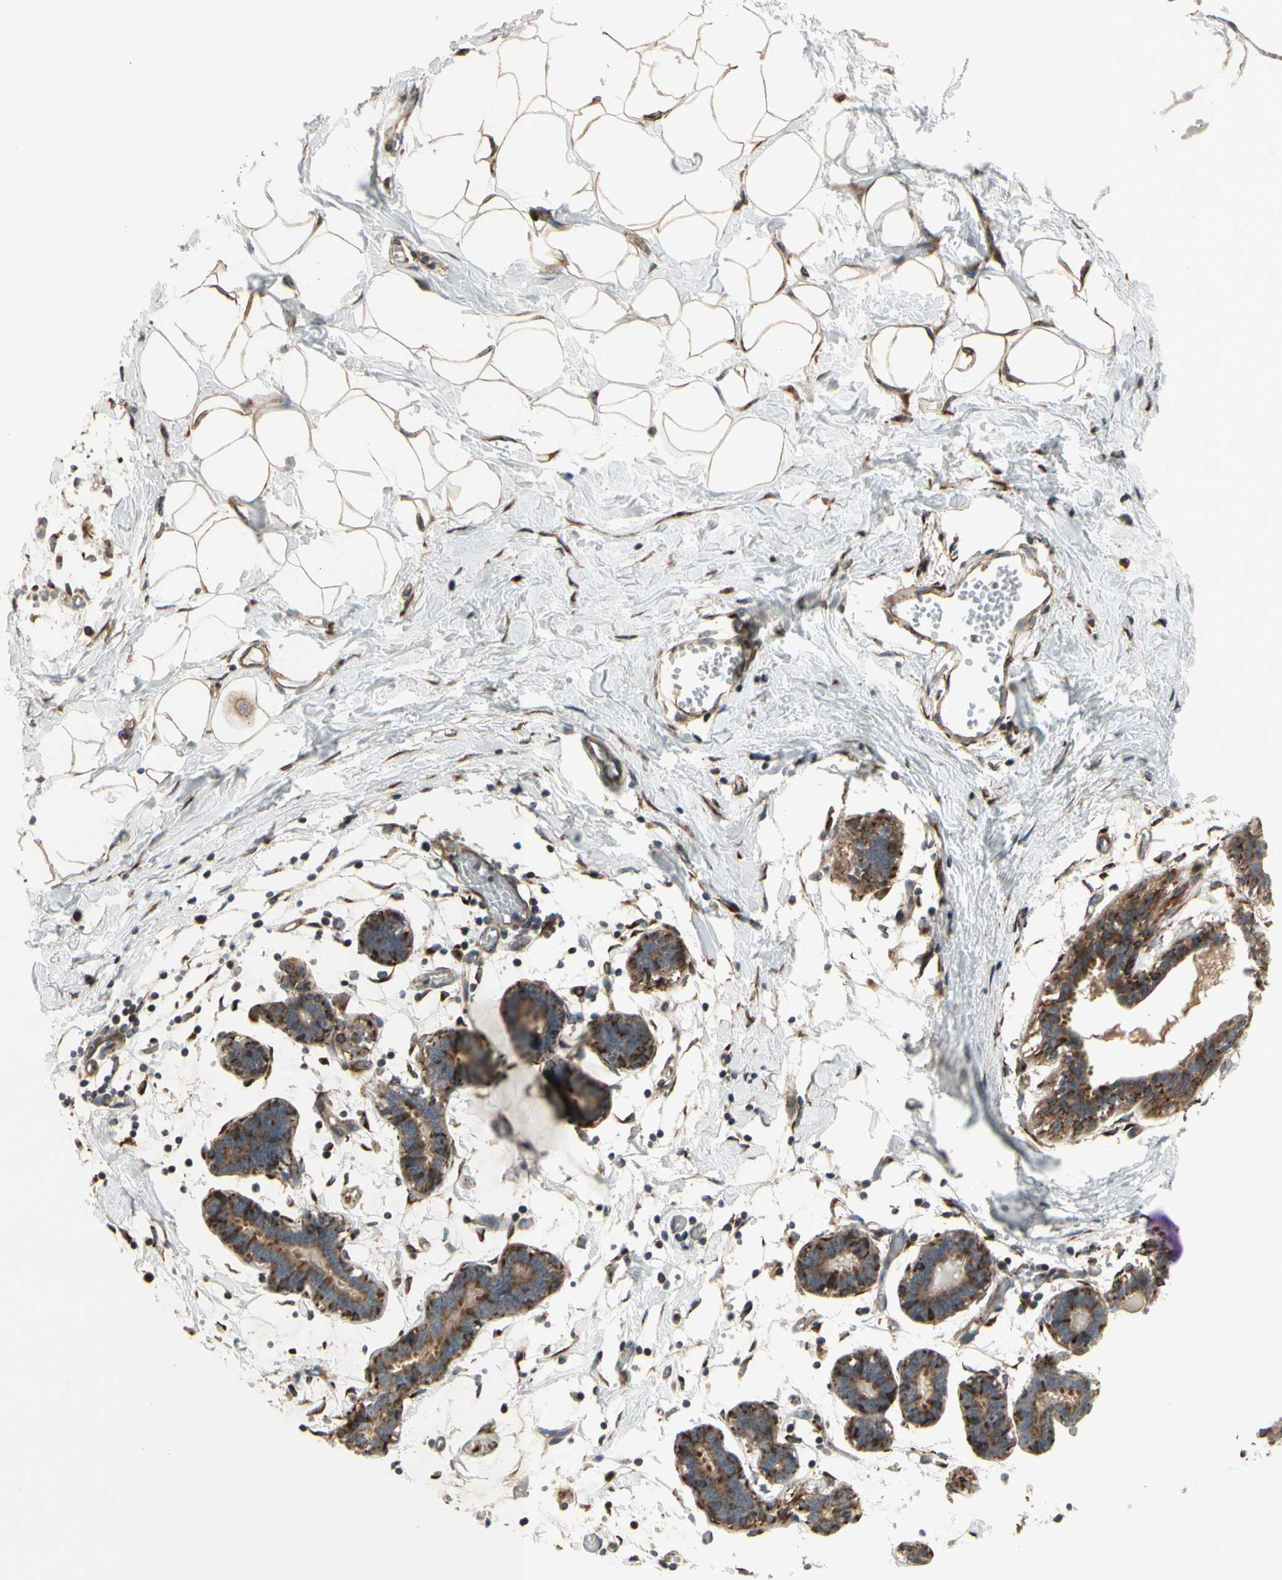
{"staining": {"intensity": "moderate", "quantity": ">75%", "location": "cytoplasmic/membranous"}, "tissue": "breast", "cell_type": "Adipocytes", "image_type": "normal", "snomed": [{"axis": "morphology", "description": "Normal tissue, NOS"}, {"axis": "topography", "description": "Breast"}], "caption": "Moderate cytoplasmic/membranous staining for a protein is identified in about >75% of adipocytes of normal breast using immunohistochemistry (IHC).", "gene": "SLC39A9", "patient": {"sex": "female", "age": 27}}